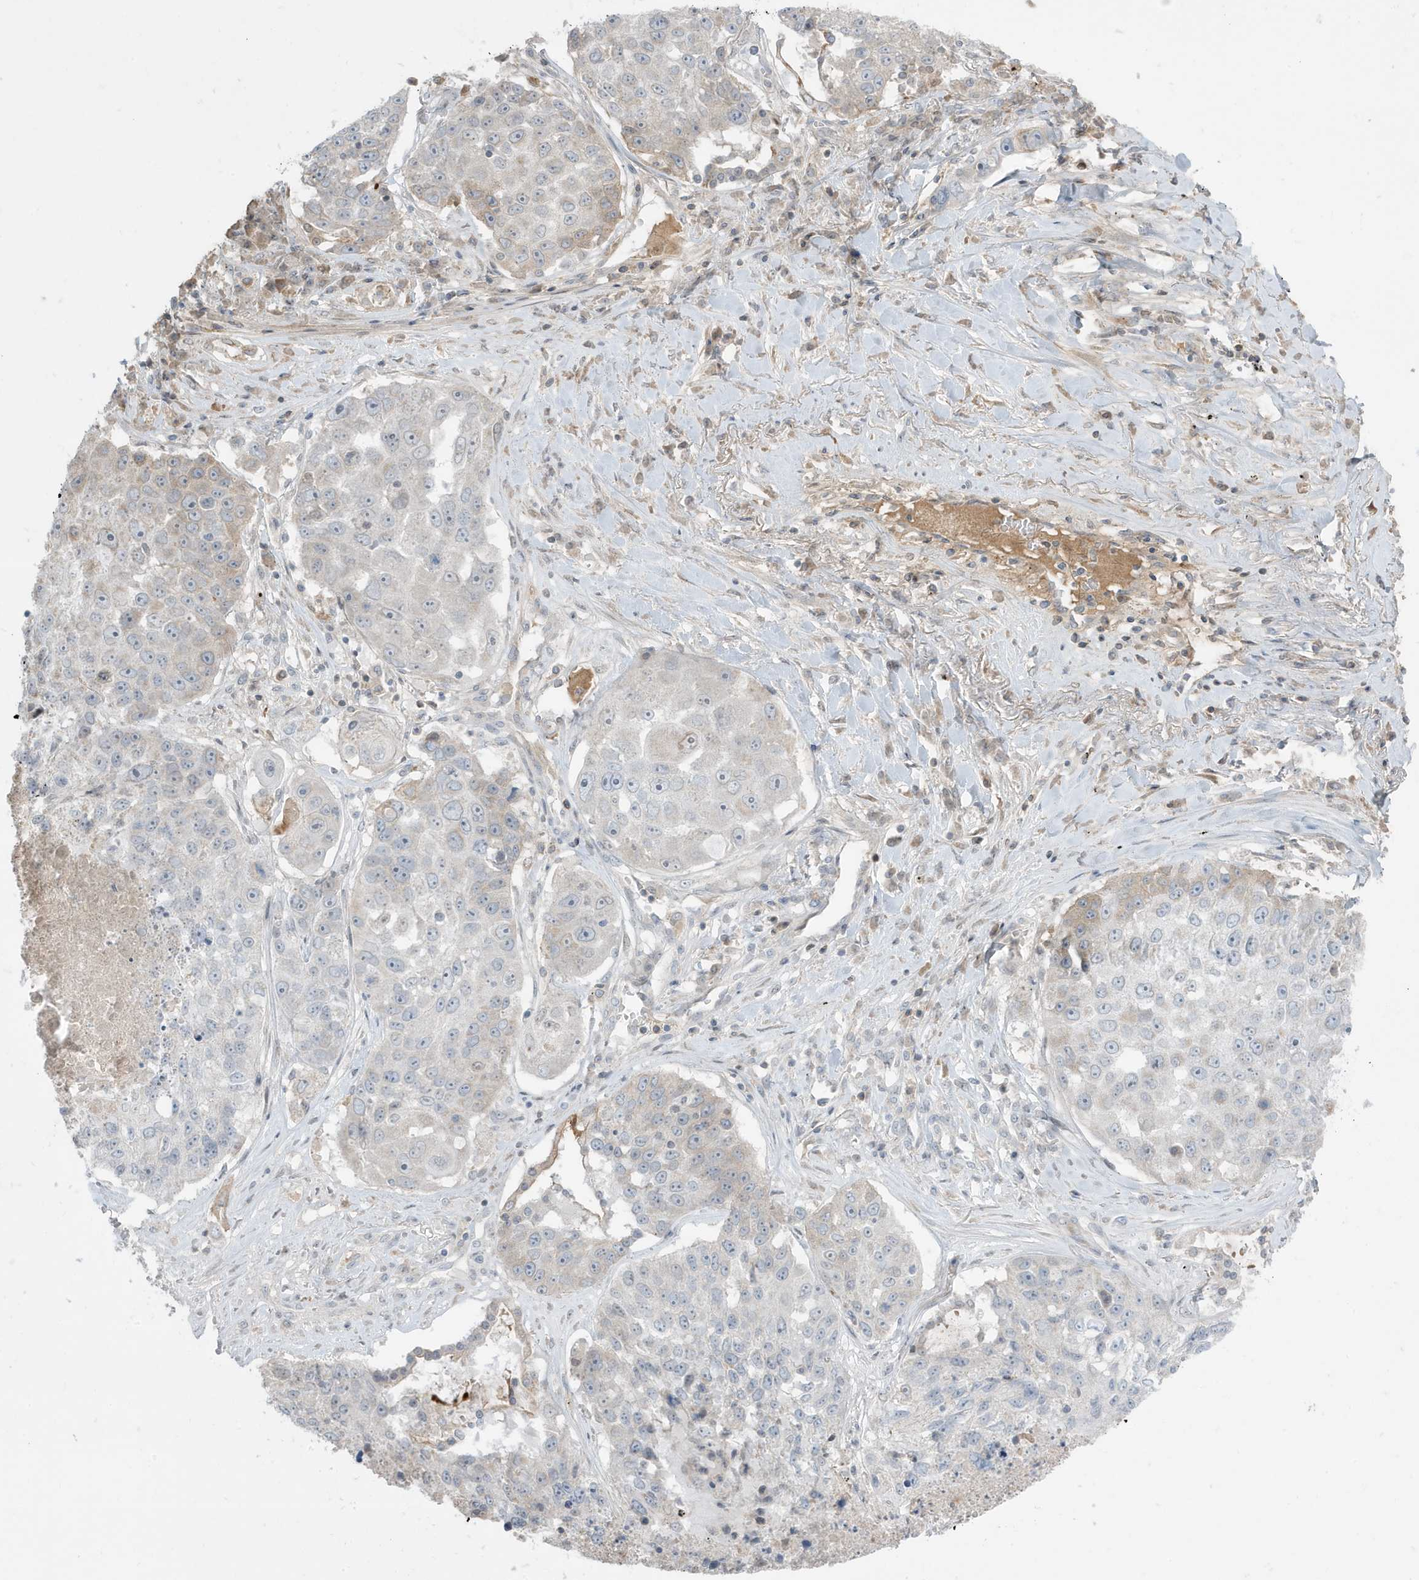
{"staining": {"intensity": "weak", "quantity": "<25%", "location": "cytoplasmic/membranous"}, "tissue": "lung cancer", "cell_type": "Tumor cells", "image_type": "cancer", "snomed": [{"axis": "morphology", "description": "Squamous cell carcinoma, NOS"}, {"axis": "topography", "description": "Lung"}], "caption": "Photomicrograph shows no significant protein staining in tumor cells of lung cancer.", "gene": "FNDC1", "patient": {"sex": "male", "age": 61}}